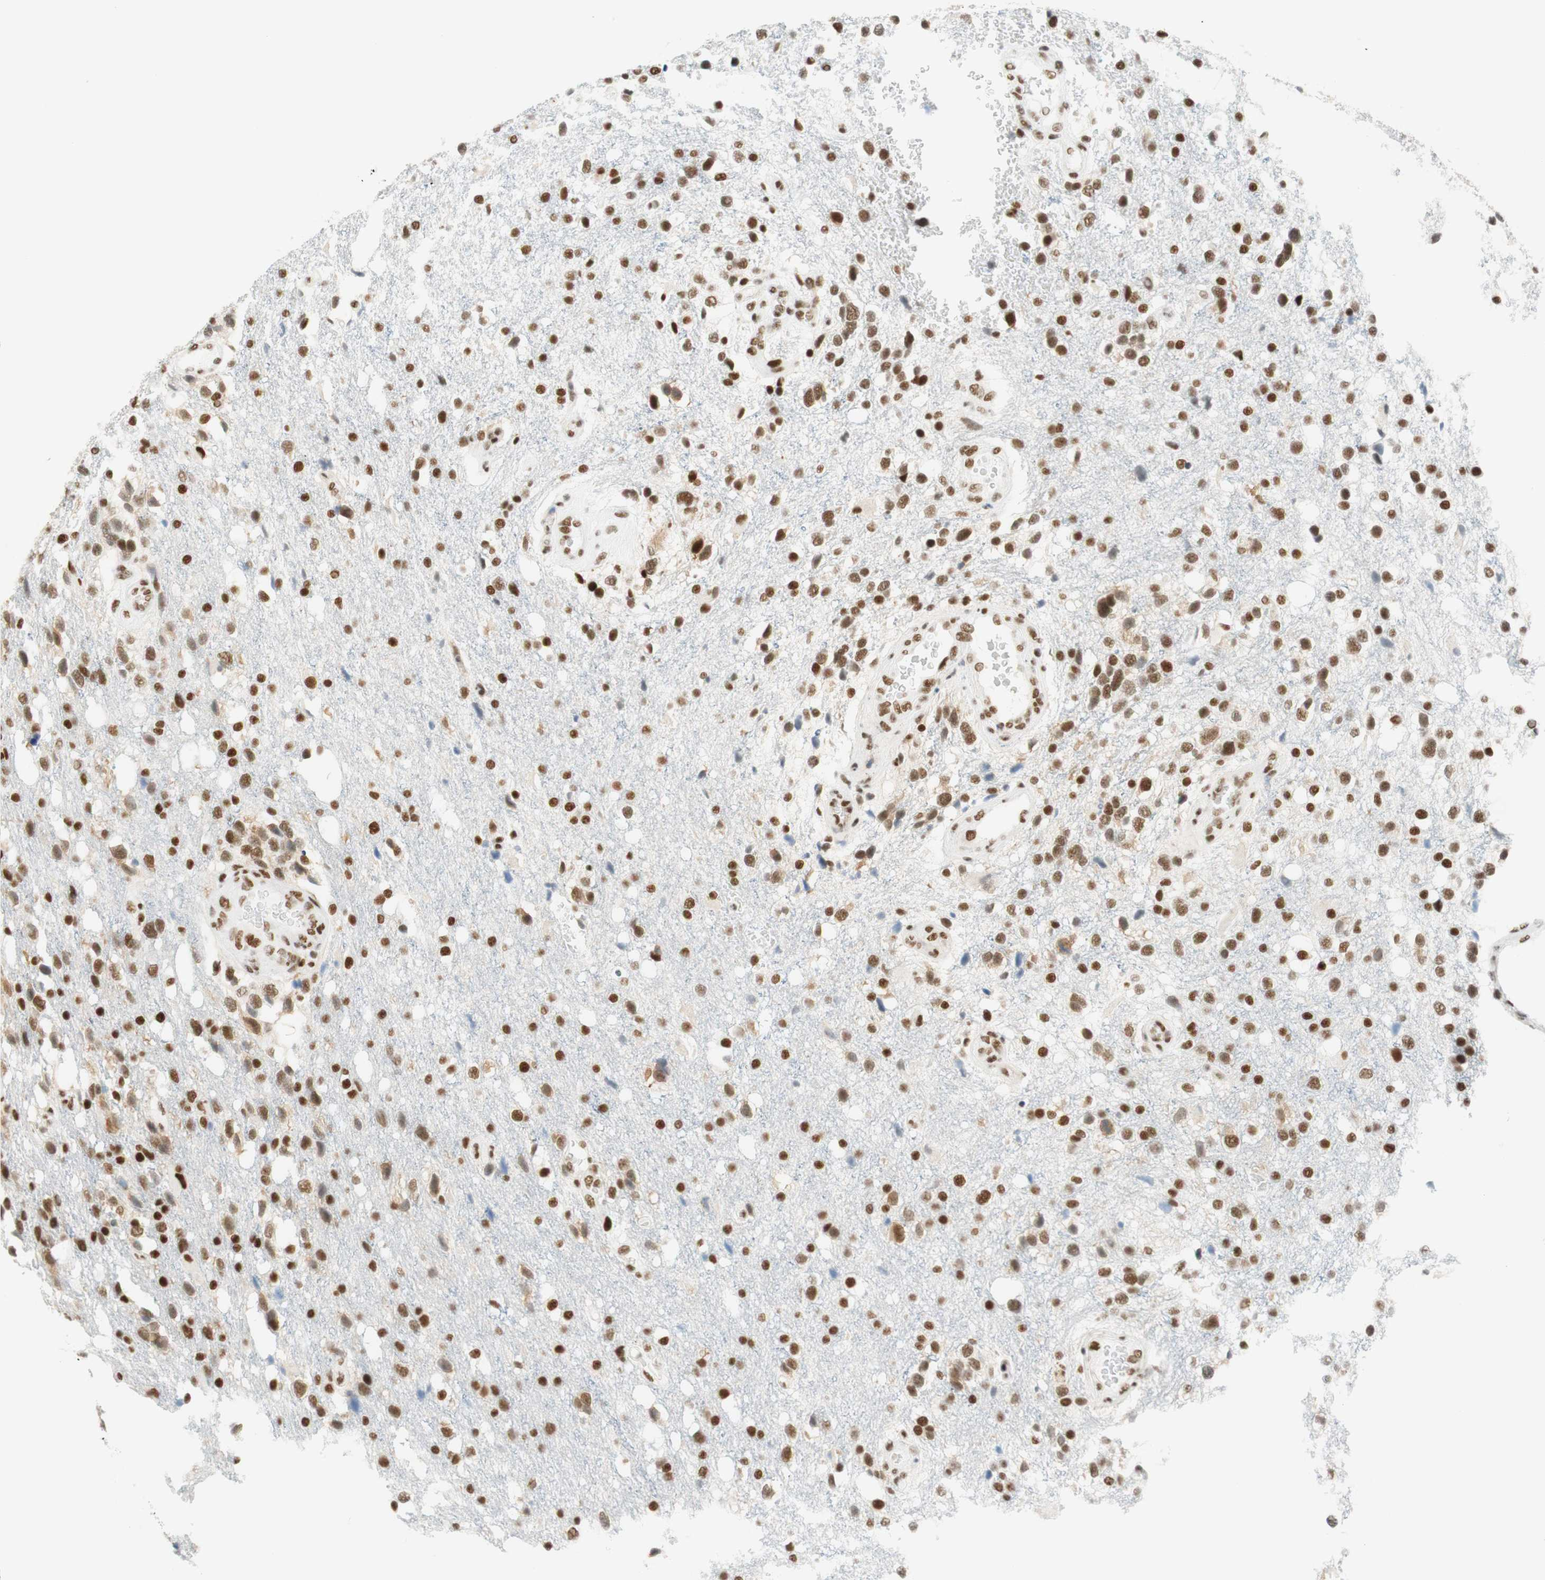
{"staining": {"intensity": "moderate", "quantity": "25%-75%", "location": "nuclear"}, "tissue": "glioma", "cell_type": "Tumor cells", "image_type": "cancer", "snomed": [{"axis": "morphology", "description": "Glioma, malignant, High grade"}, {"axis": "topography", "description": "Brain"}], "caption": "Immunohistochemical staining of human glioma displays moderate nuclear protein staining in approximately 25%-75% of tumor cells.", "gene": "RNF20", "patient": {"sex": "female", "age": 58}}